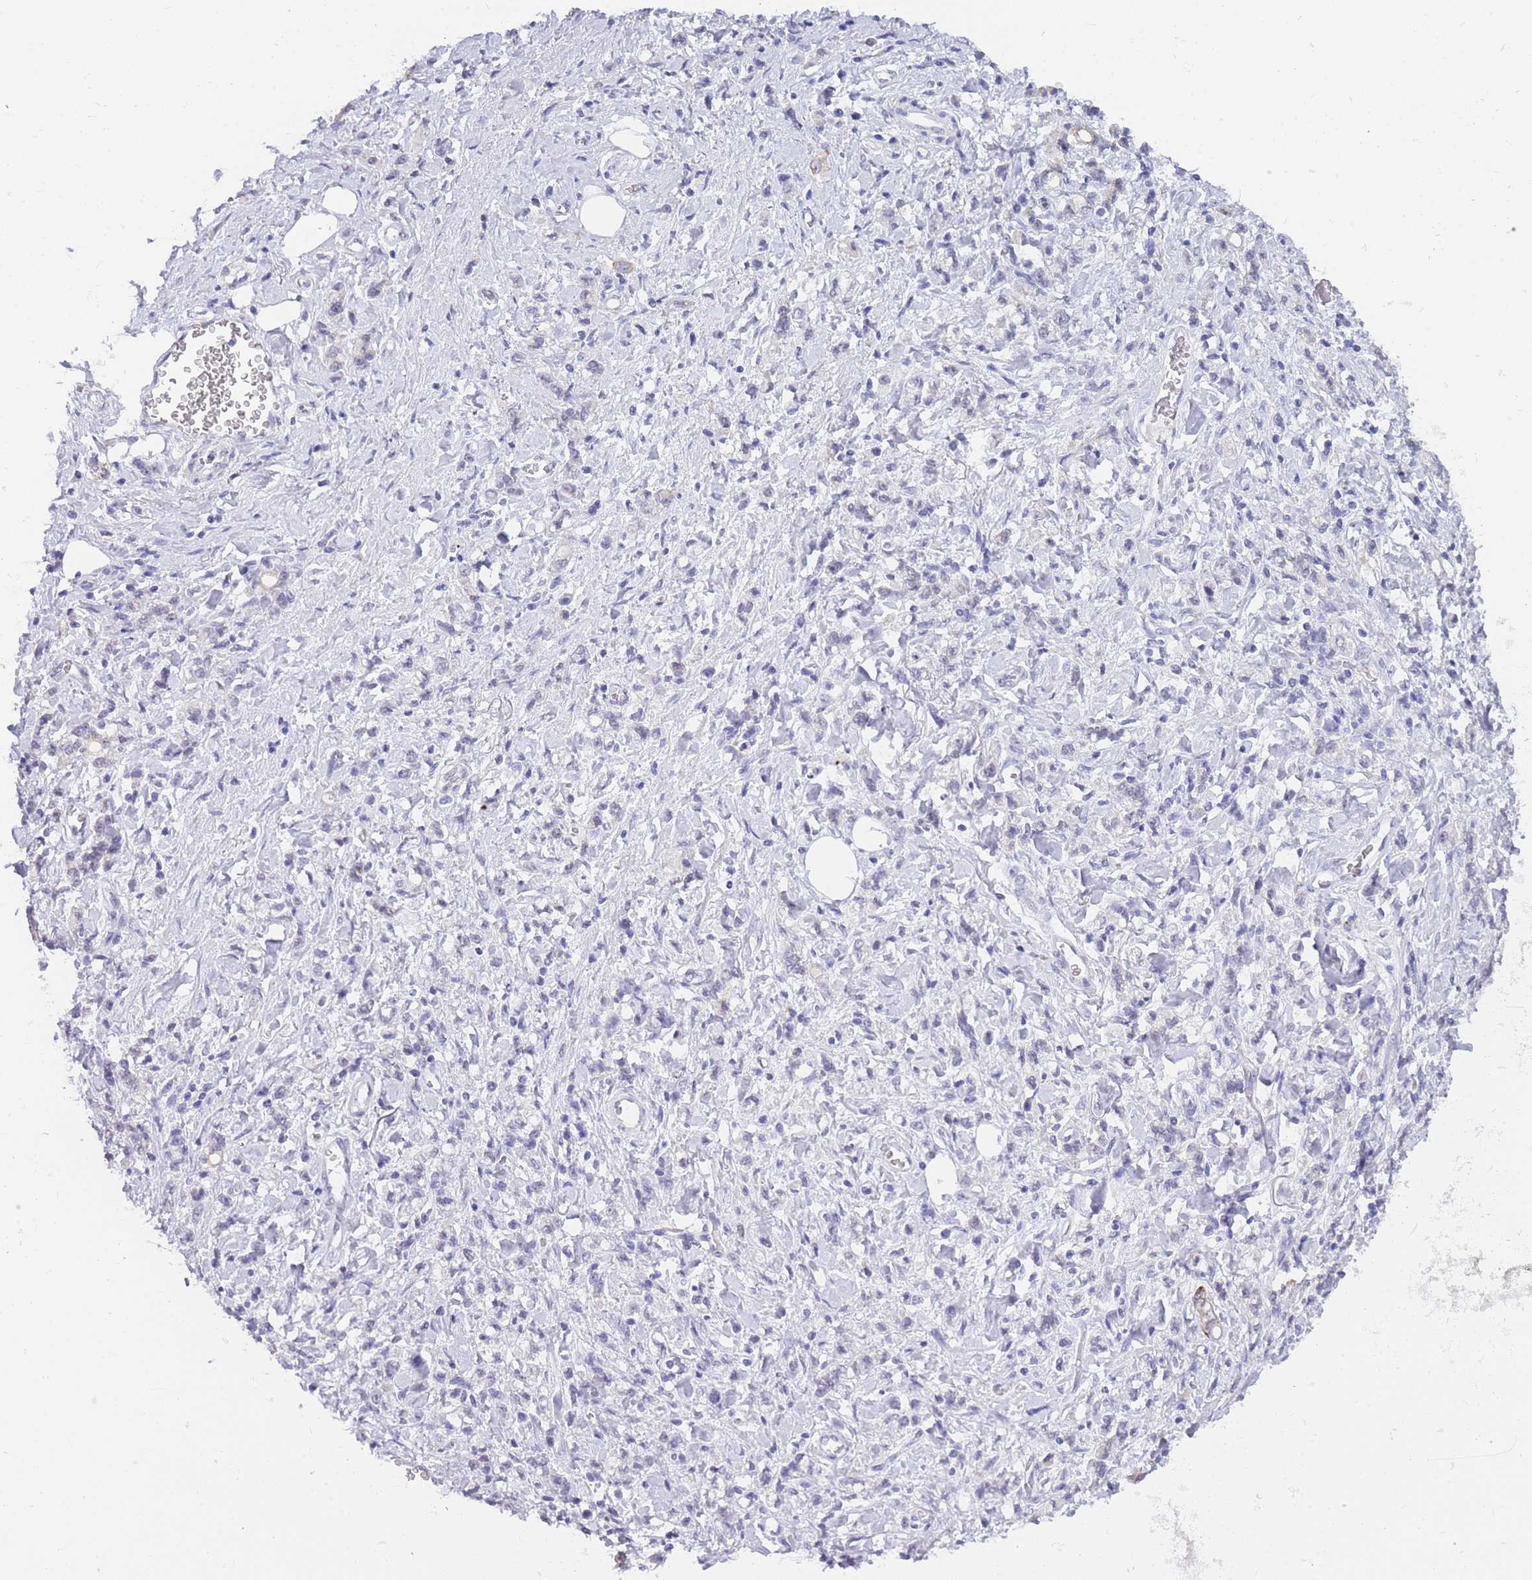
{"staining": {"intensity": "negative", "quantity": "none", "location": "none"}, "tissue": "stomach cancer", "cell_type": "Tumor cells", "image_type": "cancer", "snomed": [{"axis": "morphology", "description": "Adenocarcinoma, NOS"}, {"axis": "topography", "description": "Stomach"}], "caption": "Stomach cancer was stained to show a protein in brown. There is no significant positivity in tumor cells. (Brightfield microscopy of DAB (3,3'-diaminobenzidine) immunohistochemistry (IHC) at high magnification).", "gene": "FRAT2", "patient": {"sex": "male", "age": 77}}